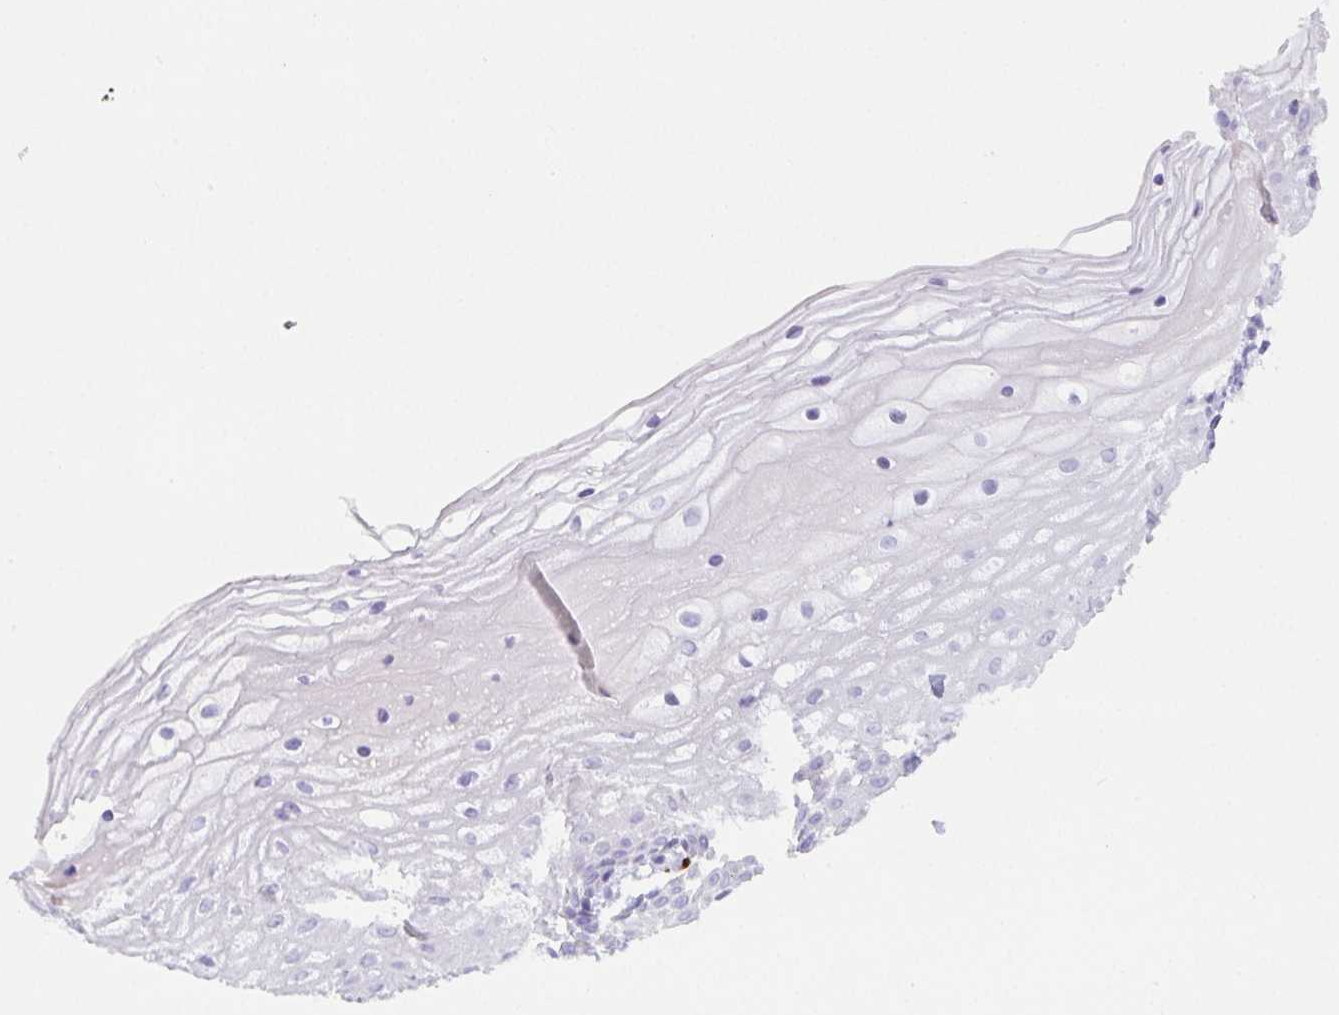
{"staining": {"intensity": "negative", "quantity": "none", "location": "none"}, "tissue": "cervix", "cell_type": "Glandular cells", "image_type": "normal", "snomed": [{"axis": "morphology", "description": "Normal tissue, NOS"}, {"axis": "topography", "description": "Cervix"}], "caption": "Human cervix stained for a protein using IHC exhibits no positivity in glandular cells.", "gene": "PLA2G1B", "patient": {"sex": "female", "age": 36}}